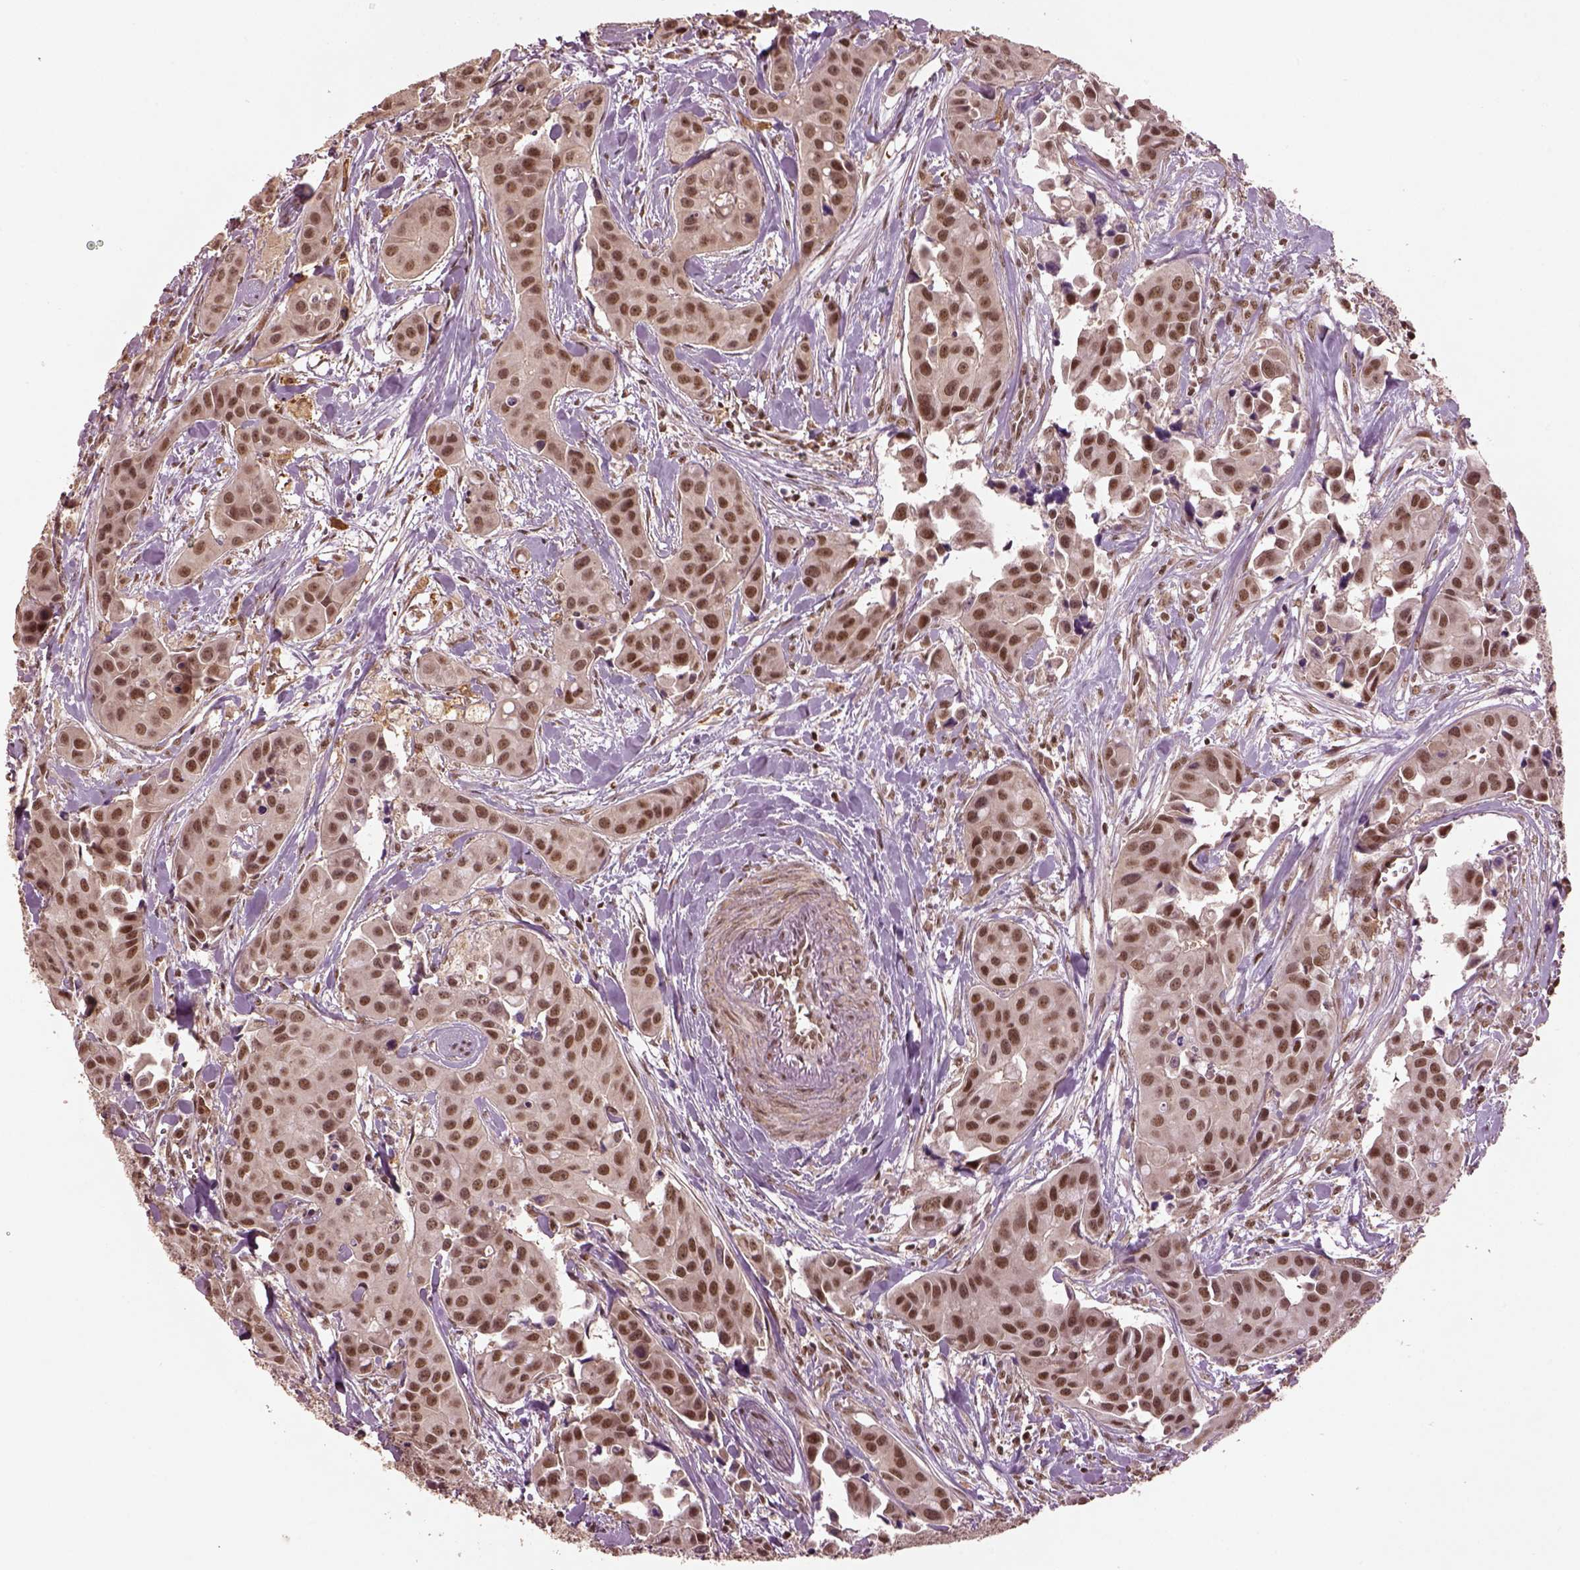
{"staining": {"intensity": "moderate", "quantity": ">75%", "location": "nuclear"}, "tissue": "head and neck cancer", "cell_type": "Tumor cells", "image_type": "cancer", "snomed": [{"axis": "morphology", "description": "Adenocarcinoma, NOS"}, {"axis": "topography", "description": "Head-Neck"}], "caption": "The immunohistochemical stain highlights moderate nuclear positivity in tumor cells of head and neck cancer tissue.", "gene": "BRD9", "patient": {"sex": "male", "age": 76}}